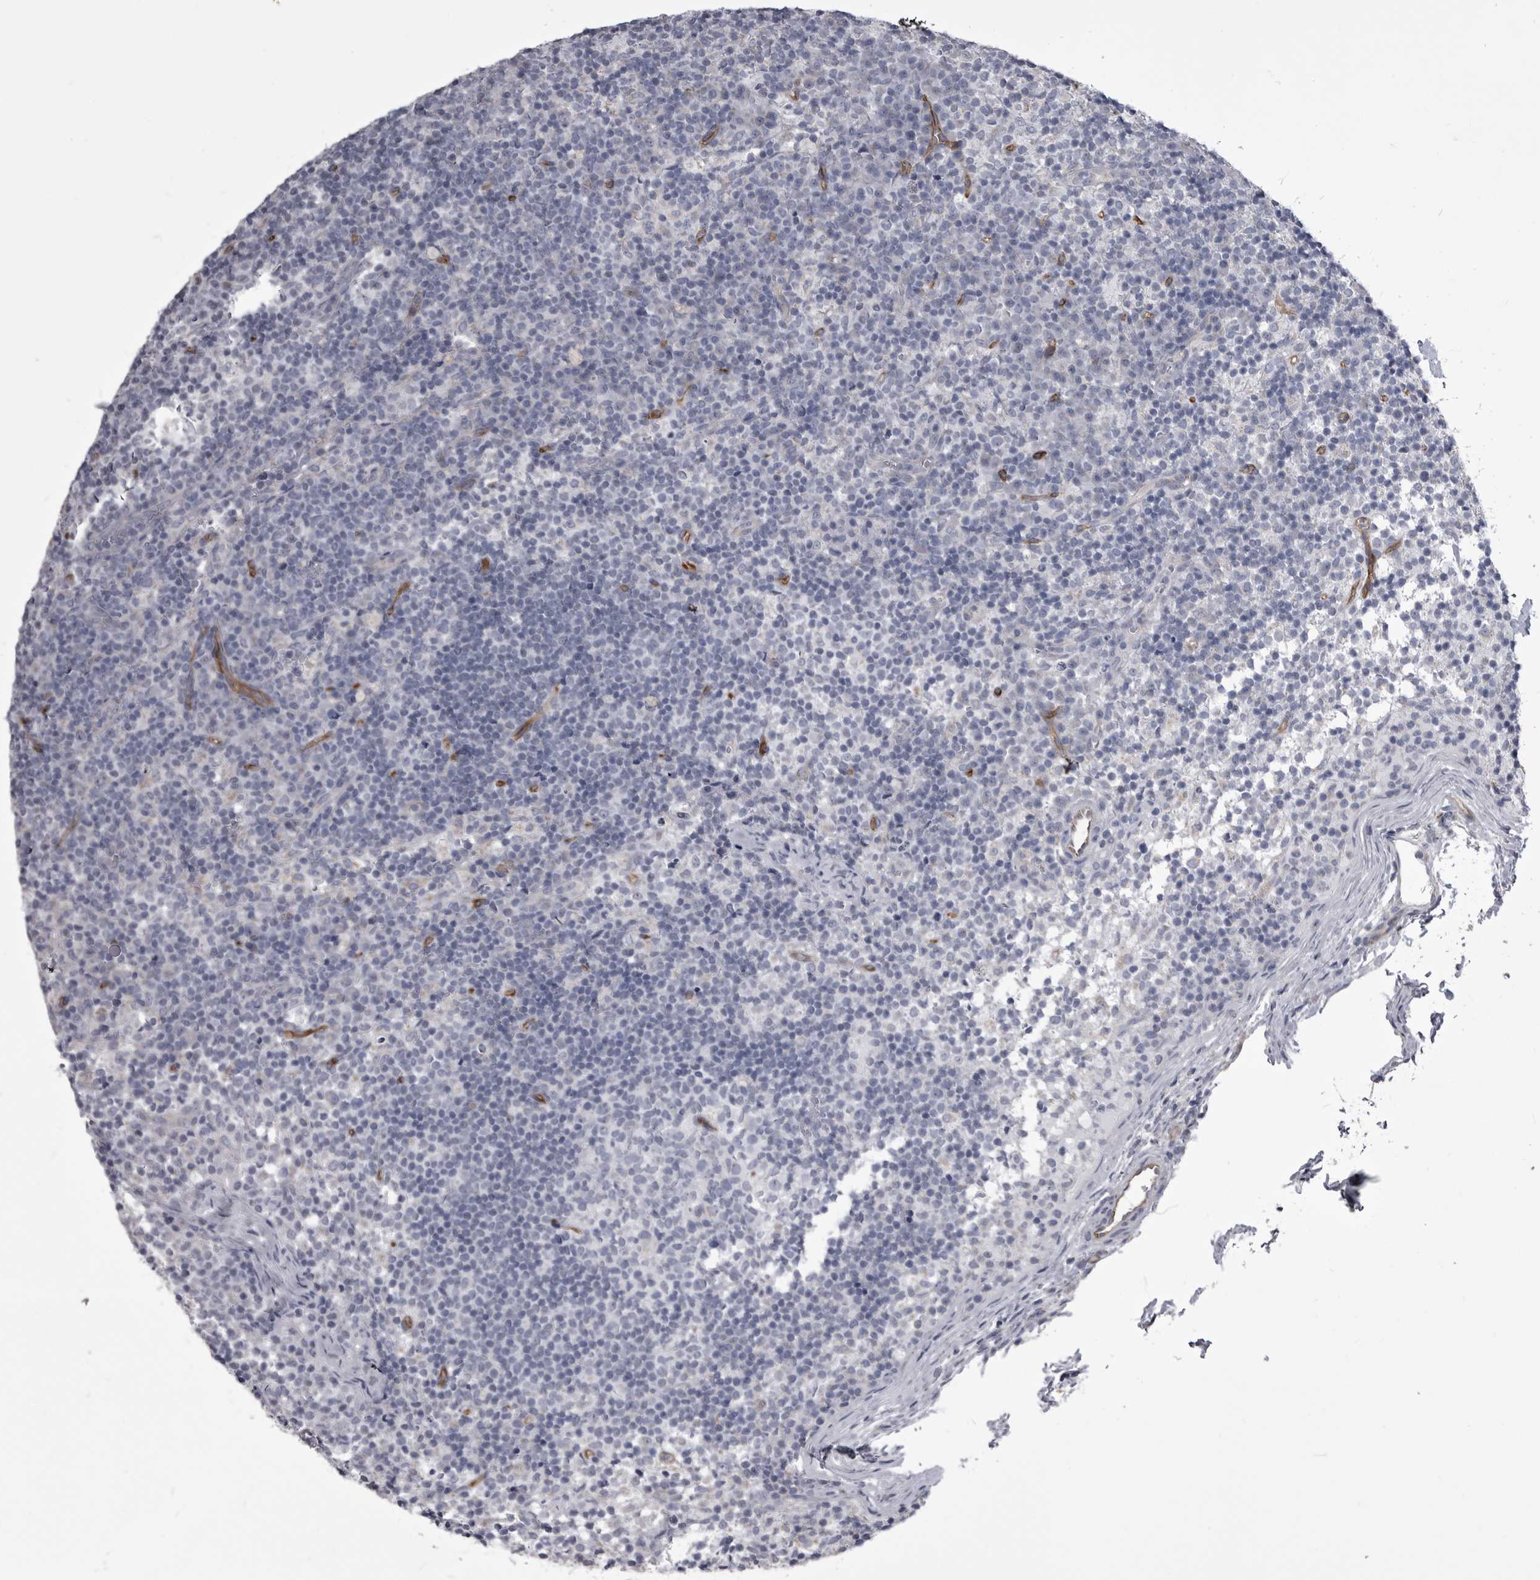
{"staining": {"intensity": "negative", "quantity": "none", "location": "none"}, "tissue": "lymph node", "cell_type": "Germinal center cells", "image_type": "normal", "snomed": [{"axis": "morphology", "description": "Normal tissue, NOS"}, {"axis": "morphology", "description": "Inflammation, NOS"}, {"axis": "topography", "description": "Lymph node"}], "caption": "Immunohistochemistry (IHC) micrograph of benign lymph node stained for a protein (brown), which shows no expression in germinal center cells.", "gene": "OPLAH", "patient": {"sex": "male", "age": 55}}